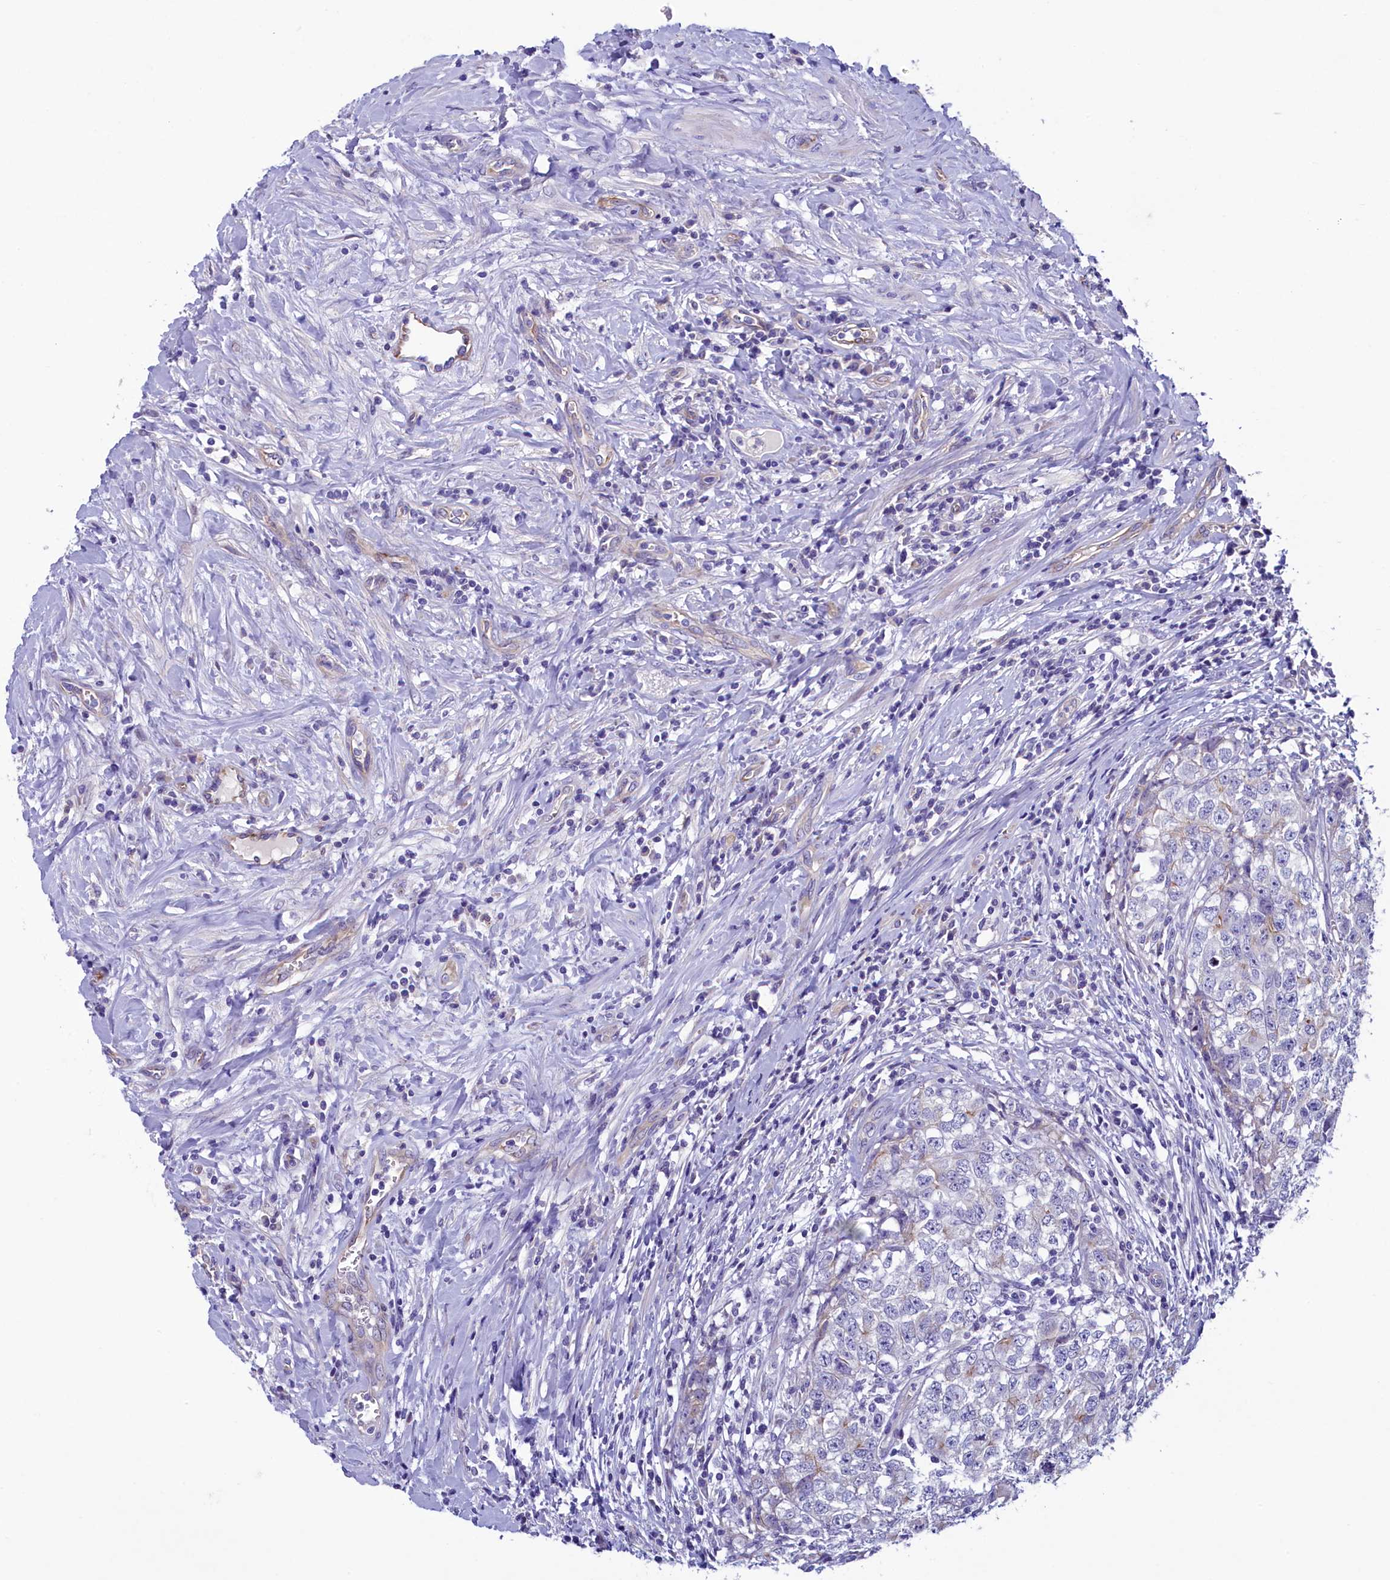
{"staining": {"intensity": "negative", "quantity": "none", "location": "none"}, "tissue": "testis cancer", "cell_type": "Tumor cells", "image_type": "cancer", "snomed": [{"axis": "morphology", "description": "Seminoma, NOS"}, {"axis": "morphology", "description": "Carcinoma, Embryonal, NOS"}, {"axis": "topography", "description": "Testis"}], "caption": "This micrograph is of testis seminoma stained with immunohistochemistry (IHC) to label a protein in brown with the nuclei are counter-stained blue. There is no expression in tumor cells.", "gene": "KRBOX5", "patient": {"sex": "male", "age": 43}}